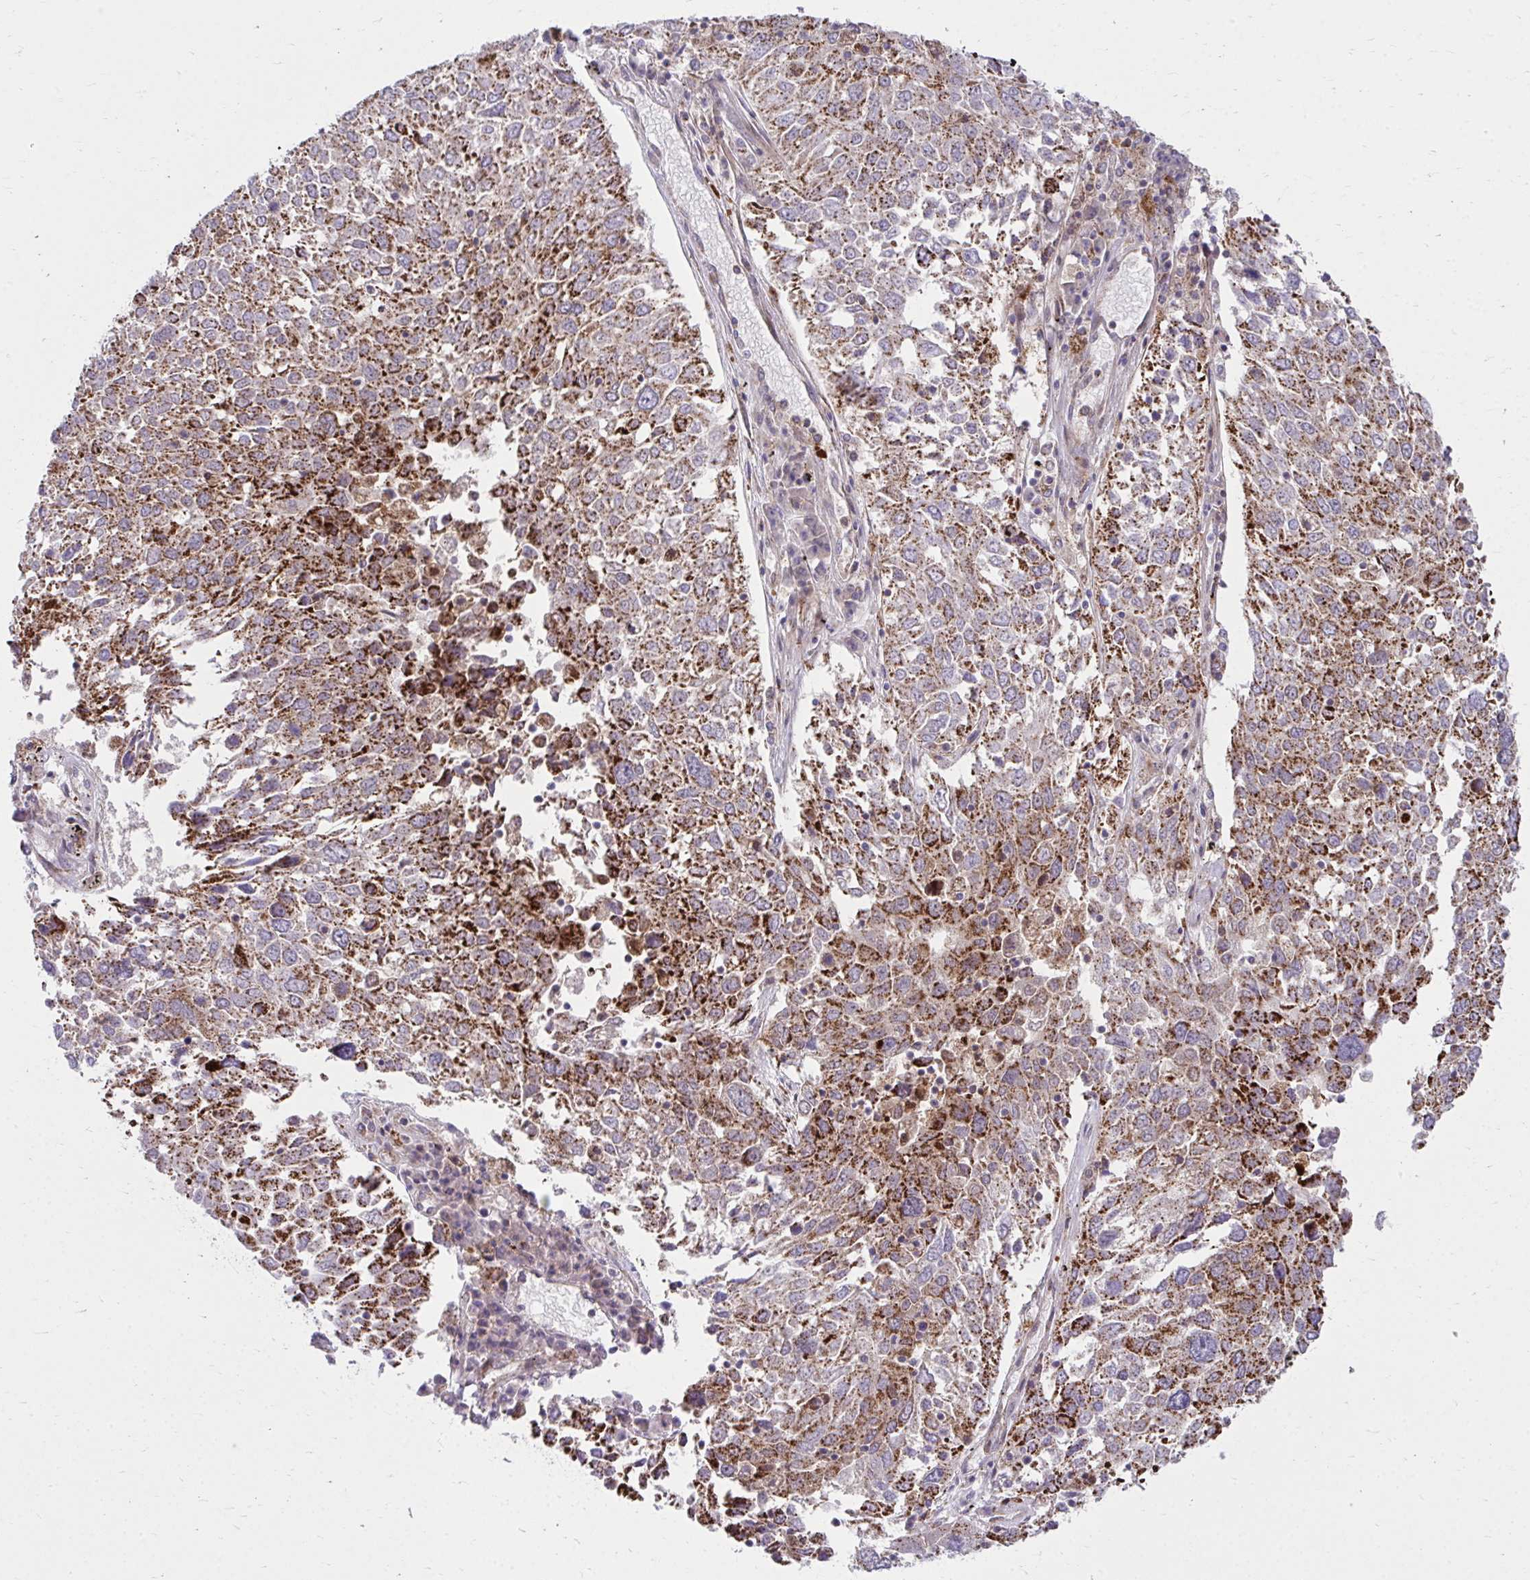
{"staining": {"intensity": "strong", "quantity": ">75%", "location": "cytoplasmic/membranous"}, "tissue": "lung cancer", "cell_type": "Tumor cells", "image_type": "cancer", "snomed": [{"axis": "morphology", "description": "Squamous cell carcinoma, NOS"}, {"axis": "topography", "description": "Lung"}], "caption": "Approximately >75% of tumor cells in lung cancer (squamous cell carcinoma) demonstrate strong cytoplasmic/membranous protein expression as visualized by brown immunohistochemical staining.", "gene": "C16orf54", "patient": {"sex": "male", "age": 65}}